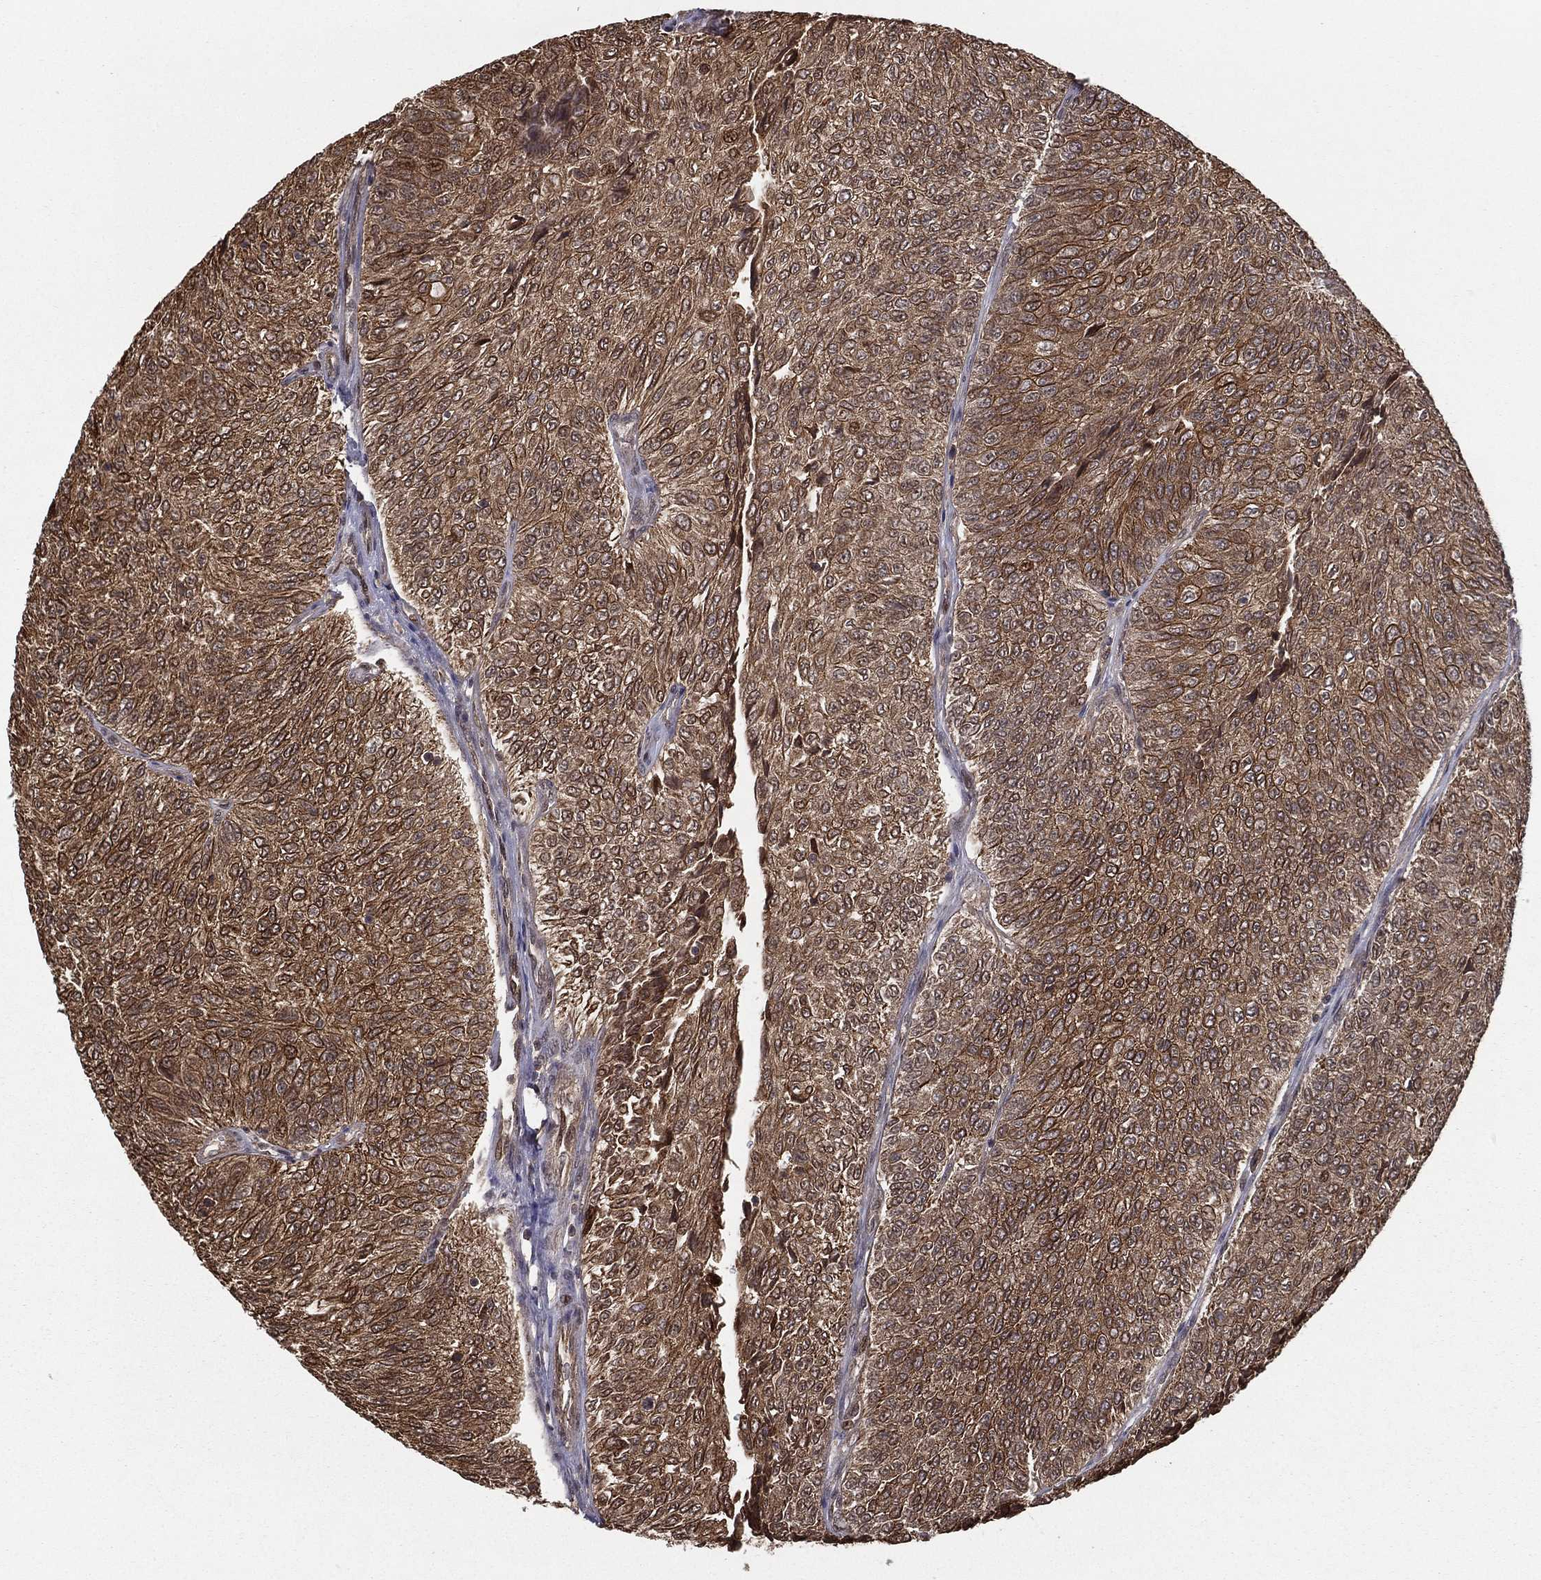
{"staining": {"intensity": "moderate", "quantity": ">75%", "location": "cytoplasmic/membranous"}, "tissue": "urothelial cancer", "cell_type": "Tumor cells", "image_type": "cancer", "snomed": [{"axis": "morphology", "description": "Urothelial carcinoma, Low grade"}, {"axis": "topography", "description": "Urinary bladder"}], "caption": "High-magnification brightfield microscopy of low-grade urothelial carcinoma stained with DAB (brown) and counterstained with hematoxylin (blue). tumor cells exhibit moderate cytoplasmic/membranous expression is seen in approximately>75% of cells.", "gene": "SLC6A6", "patient": {"sex": "male", "age": 78}}